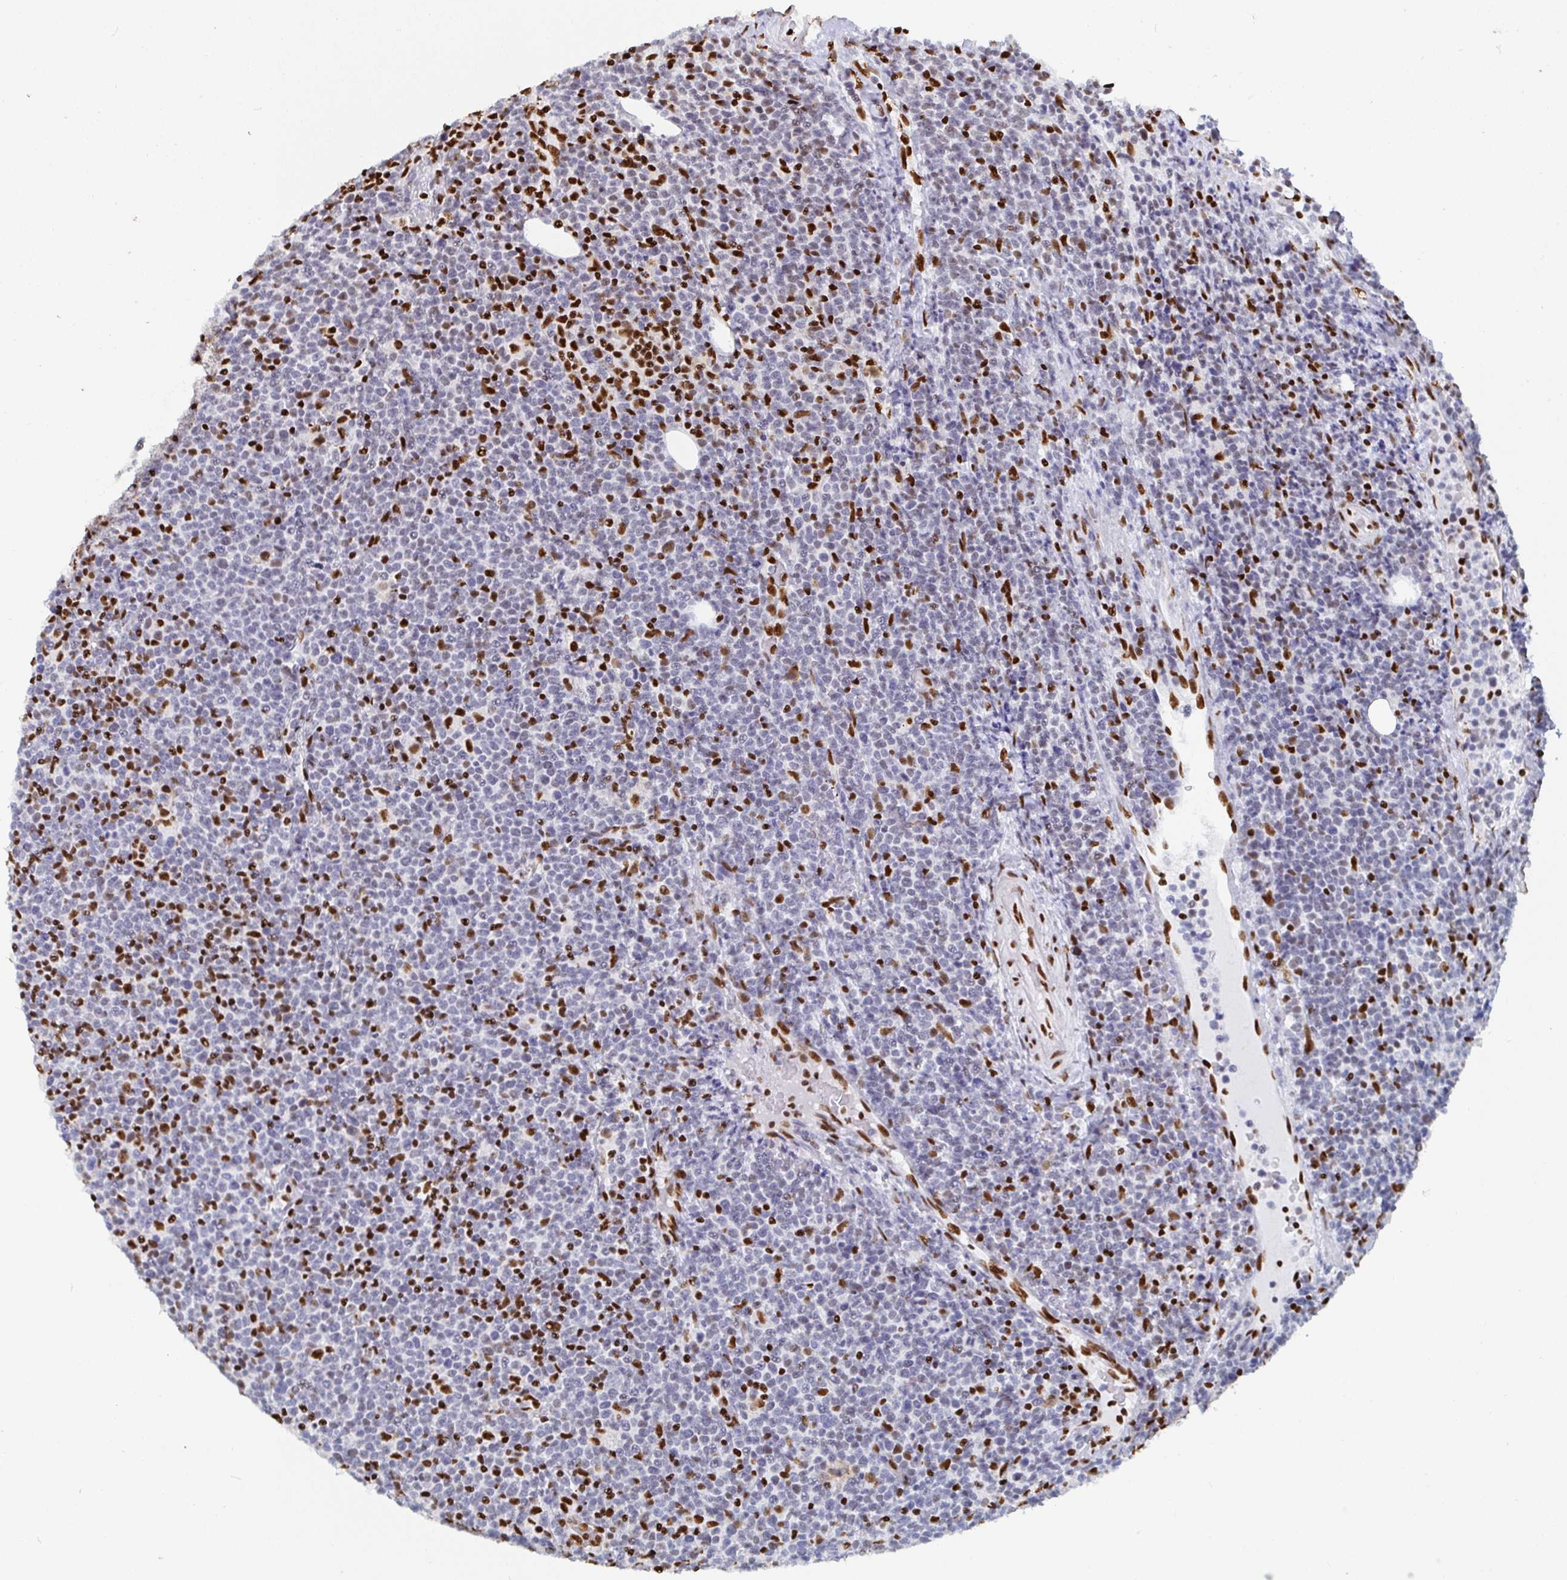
{"staining": {"intensity": "strong", "quantity": "25%-75%", "location": "nuclear"}, "tissue": "lymphoma", "cell_type": "Tumor cells", "image_type": "cancer", "snomed": [{"axis": "morphology", "description": "Malignant lymphoma, non-Hodgkin's type, High grade"}, {"axis": "topography", "description": "Lymph node"}], "caption": "This image shows immunohistochemistry (IHC) staining of high-grade malignant lymphoma, non-Hodgkin's type, with high strong nuclear positivity in approximately 25%-75% of tumor cells.", "gene": "EWSR1", "patient": {"sex": "male", "age": 61}}